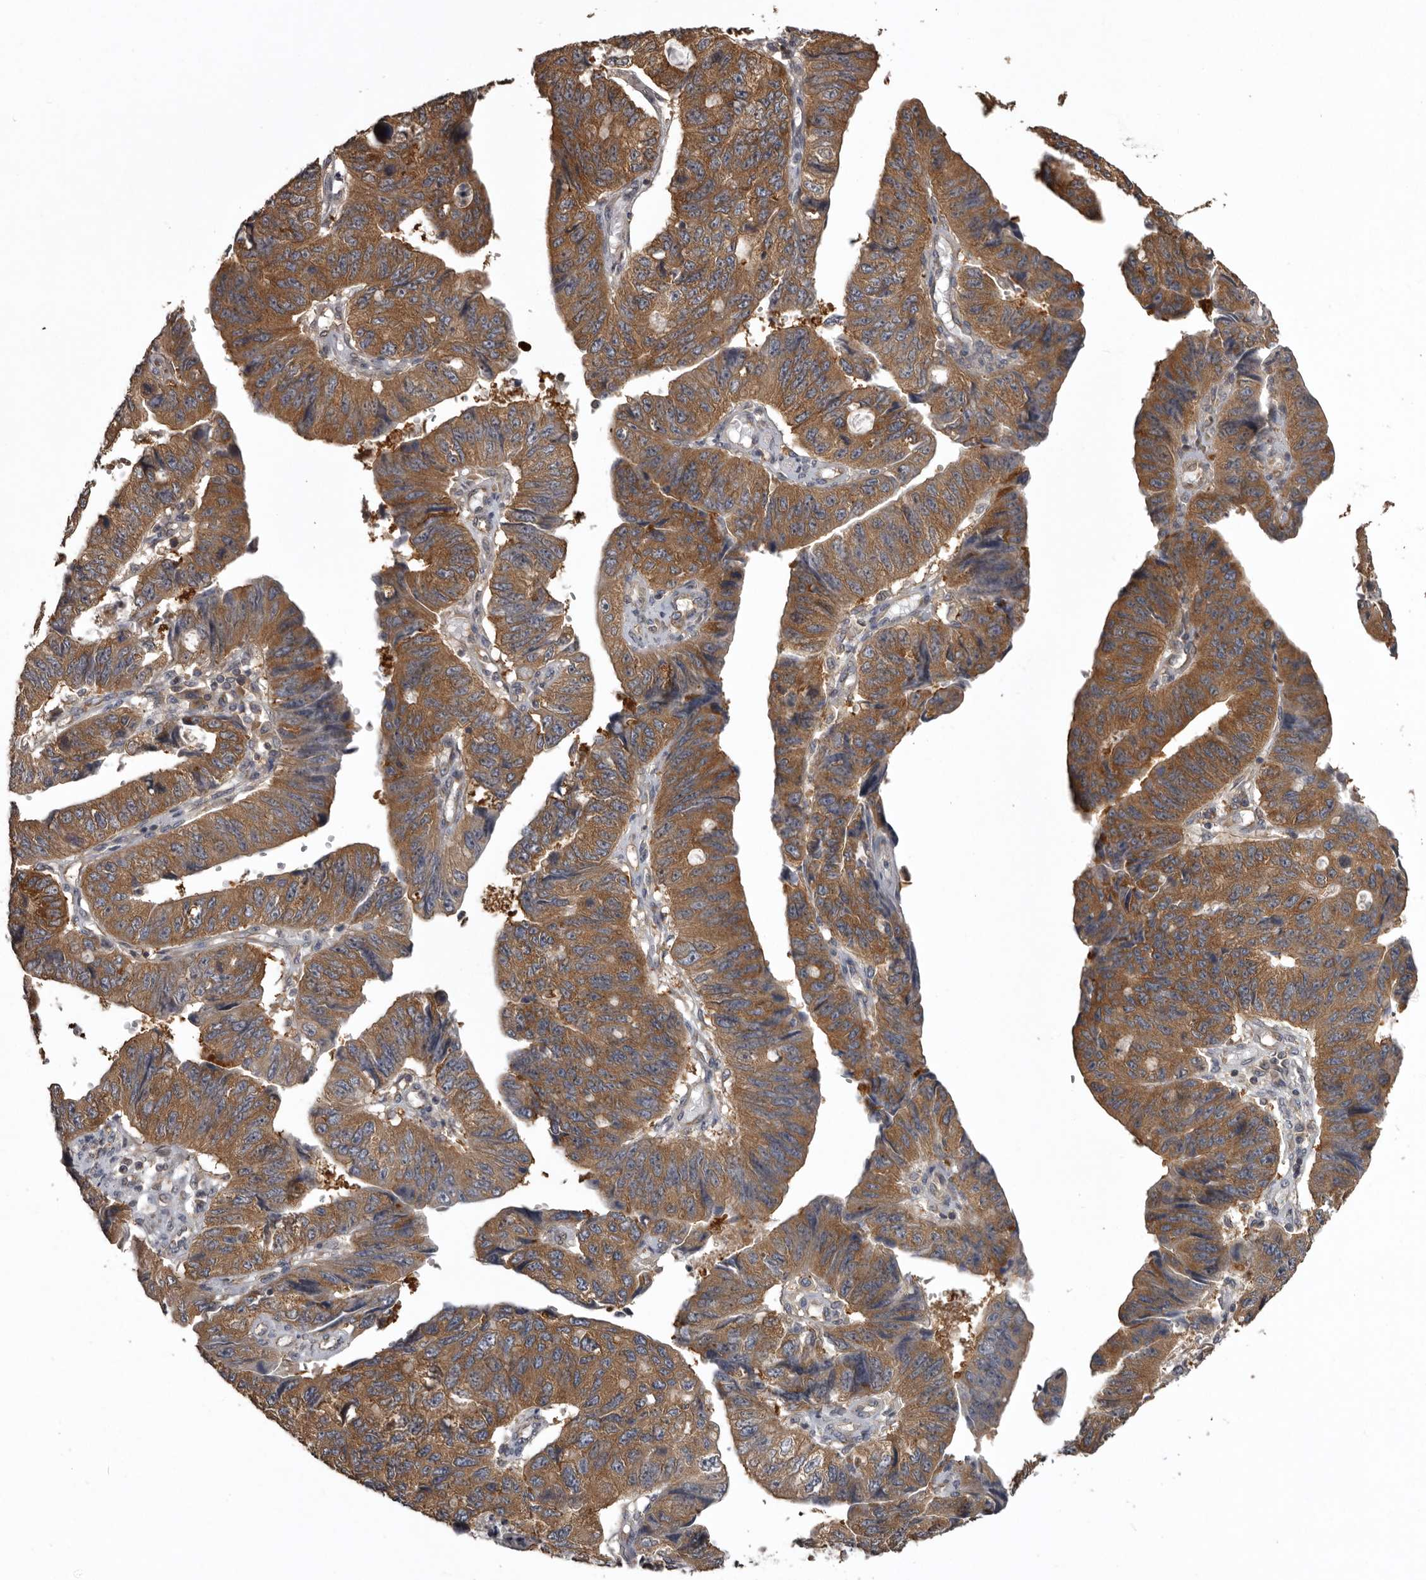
{"staining": {"intensity": "strong", "quantity": ">75%", "location": "cytoplasmic/membranous"}, "tissue": "stomach cancer", "cell_type": "Tumor cells", "image_type": "cancer", "snomed": [{"axis": "morphology", "description": "Adenocarcinoma, NOS"}, {"axis": "topography", "description": "Stomach"}], "caption": "Human adenocarcinoma (stomach) stained with a brown dye reveals strong cytoplasmic/membranous positive positivity in approximately >75% of tumor cells.", "gene": "DARS1", "patient": {"sex": "male", "age": 59}}